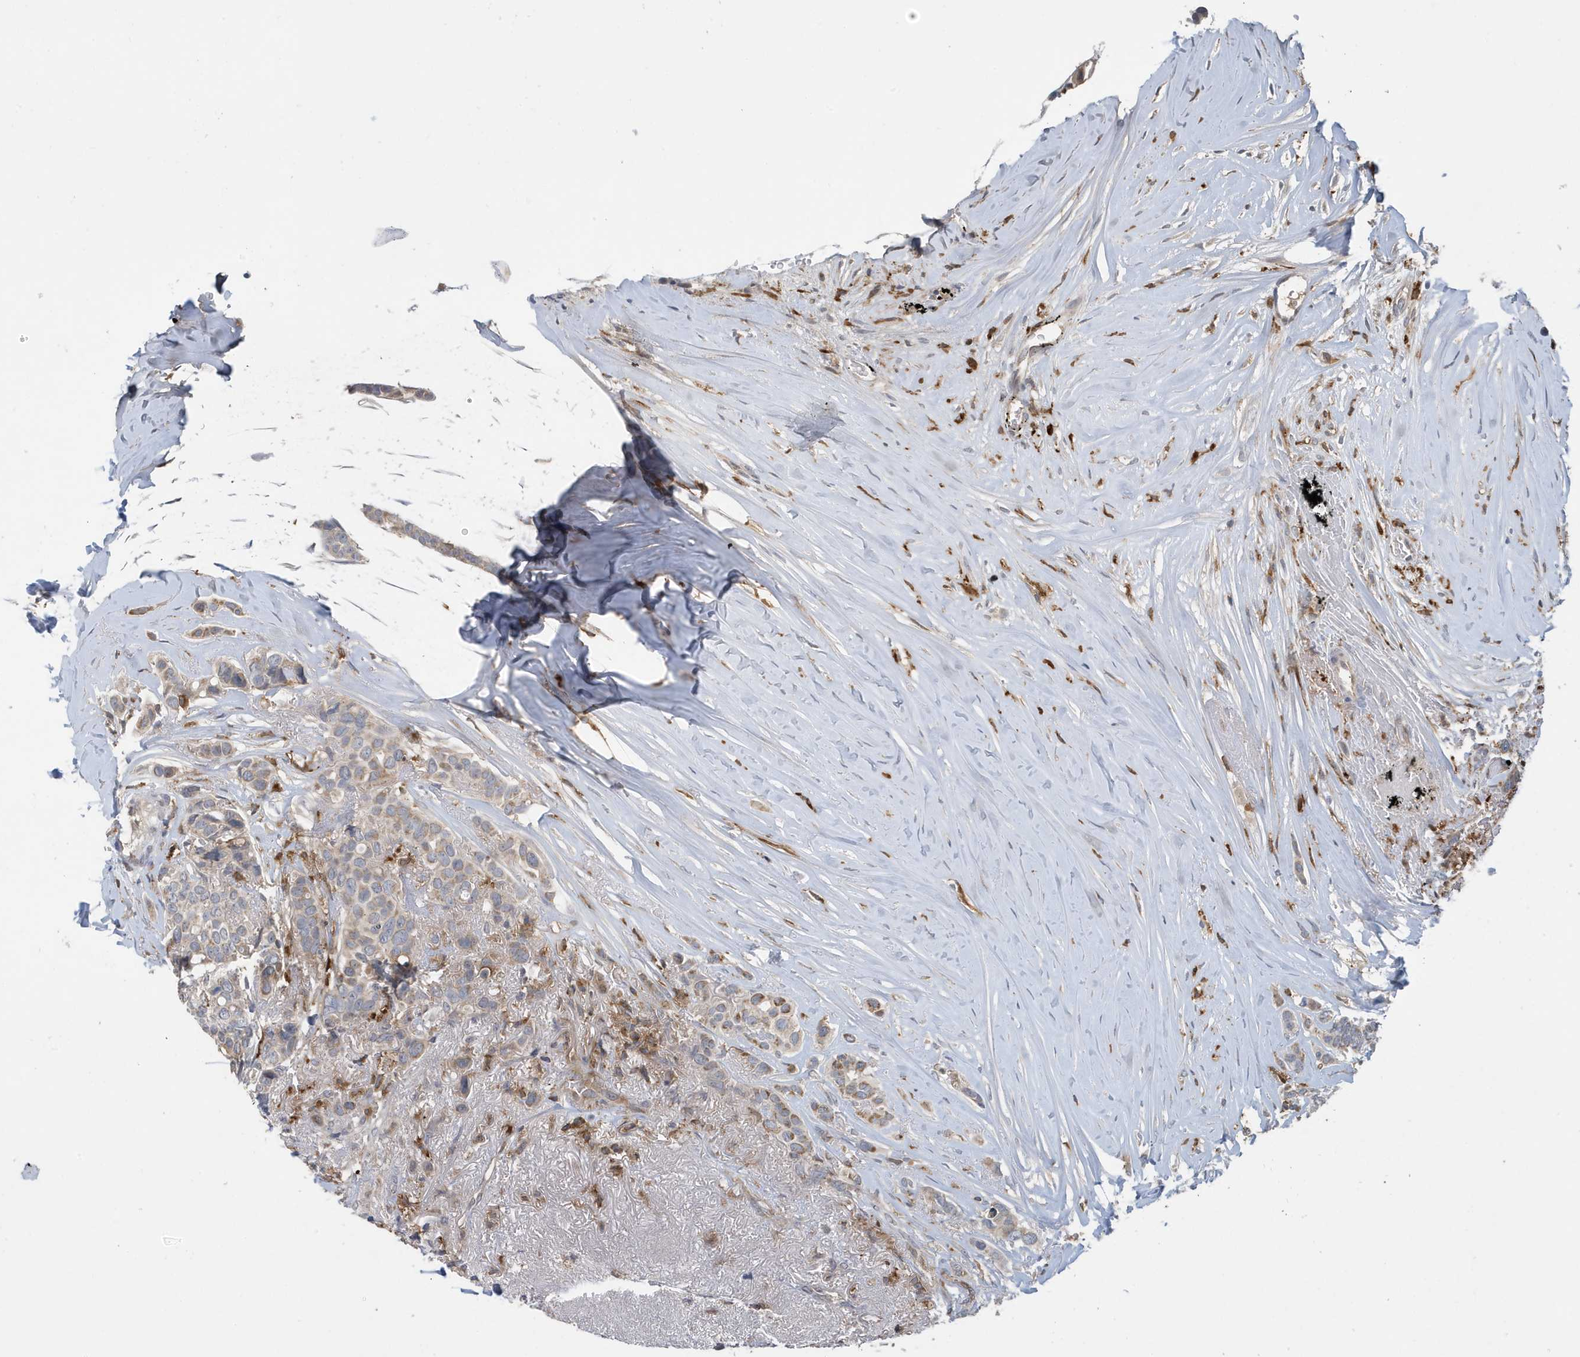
{"staining": {"intensity": "weak", "quantity": "25%-75%", "location": "cytoplasmic/membranous"}, "tissue": "breast cancer", "cell_type": "Tumor cells", "image_type": "cancer", "snomed": [{"axis": "morphology", "description": "Lobular carcinoma"}, {"axis": "topography", "description": "Breast"}], "caption": "High-power microscopy captured an IHC photomicrograph of breast cancer, revealing weak cytoplasmic/membranous expression in approximately 25%-75% of tumor cells.", "gene": "NSUN3", "patient": {"sex": "female", "age": 51}}